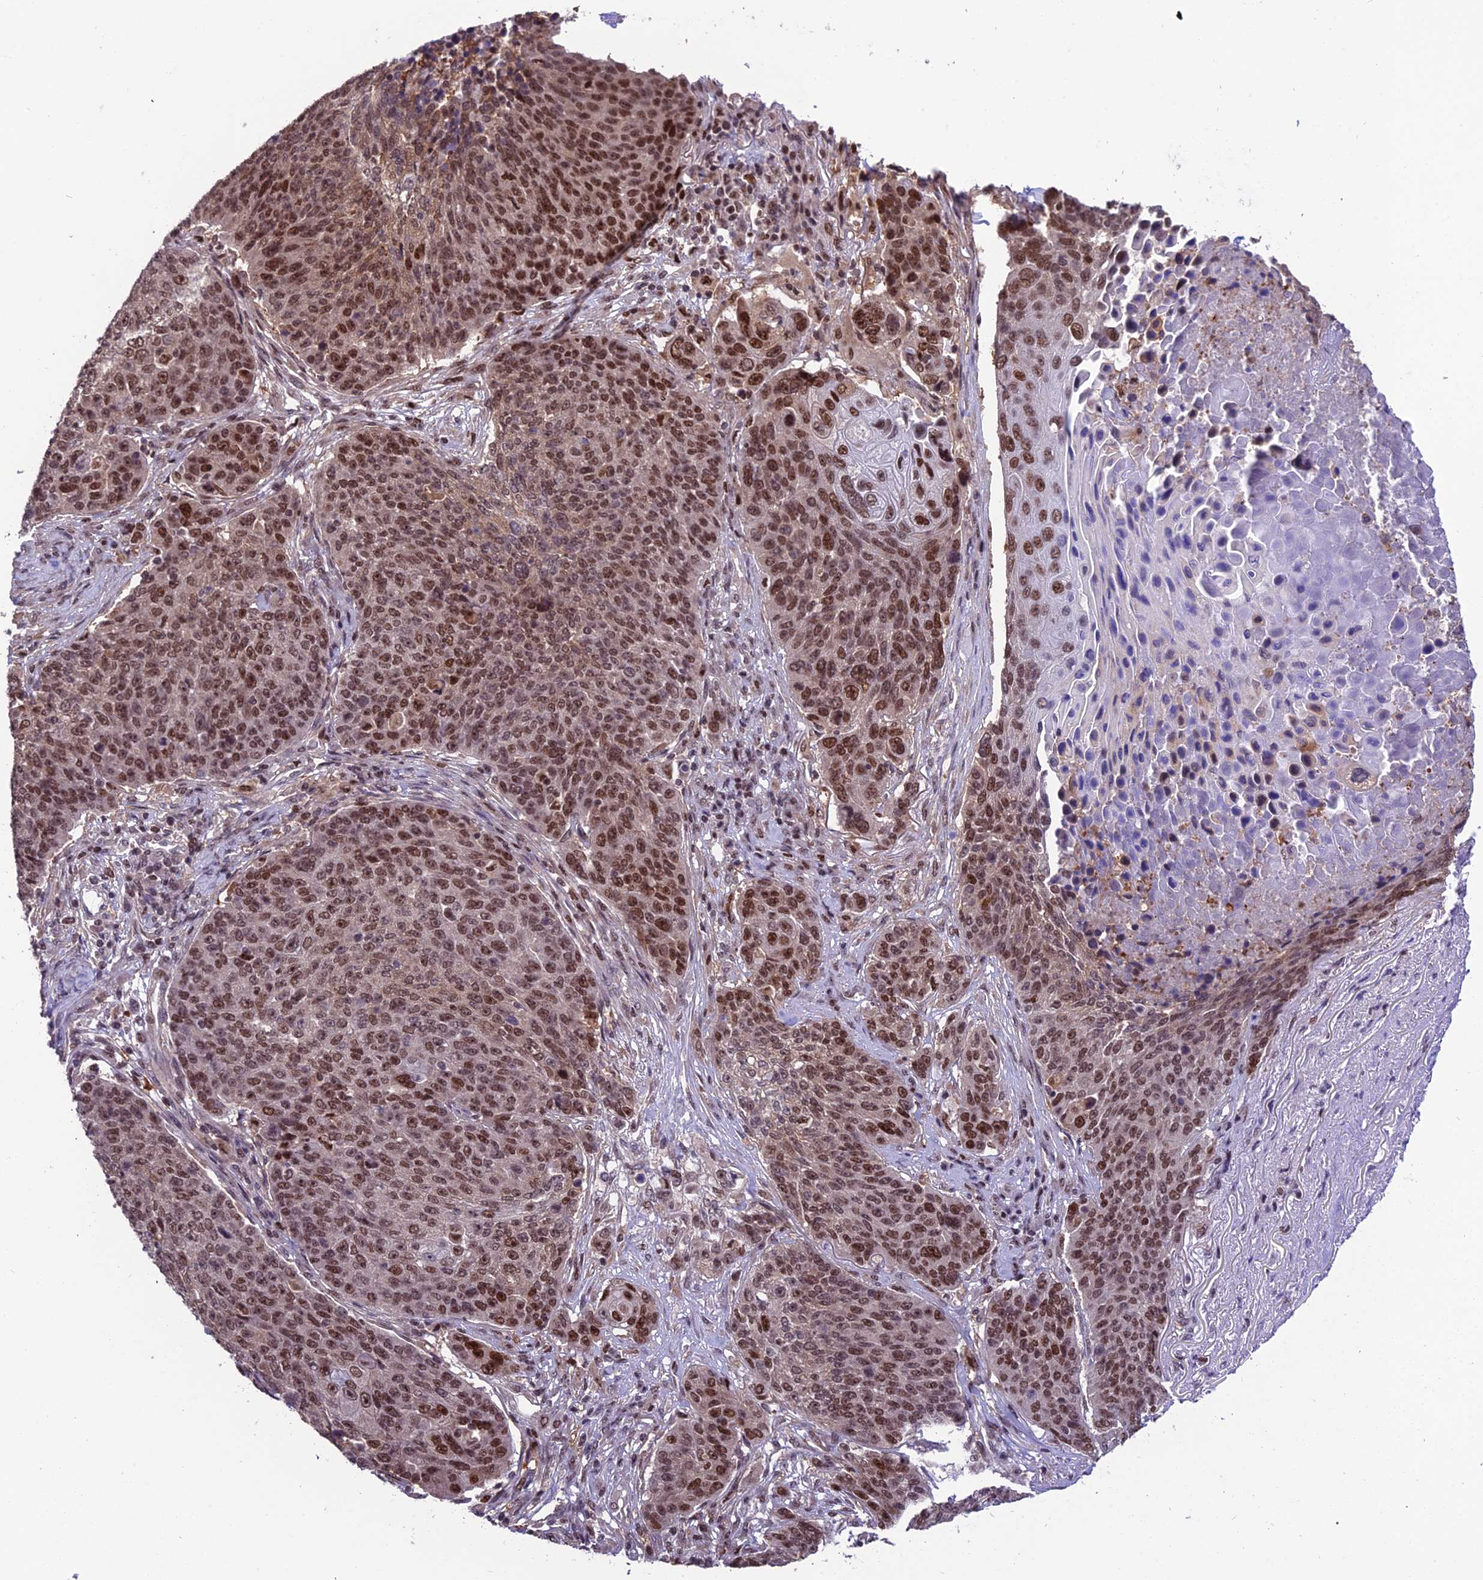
{"staining": {"intensity": "moderate", "quantity": ">75%", "location": "nuclear"}, "tissue": "lung cancer", "cell_type": "Tumor cells", "image_type": "cancer", "snomed": [{"axis": "morphology", "description": "Normal tissue, NOS"}, {"axis": "morphology", "description": "Squamous cell carcinoma, NOS"}, {"axis": "topography", "description": "Lymph node"}, {"axis": "topography", "description": "Lung"}], "caption": "A brown stain shows moderate nuclear expression of a protein in human lung cancer (squamous cell carcinoma) tumor cells. (IHC, brightfield microscopy, high magnification).", "gene": "MIS12", "patient": {"sex": "male", "age": 66}}